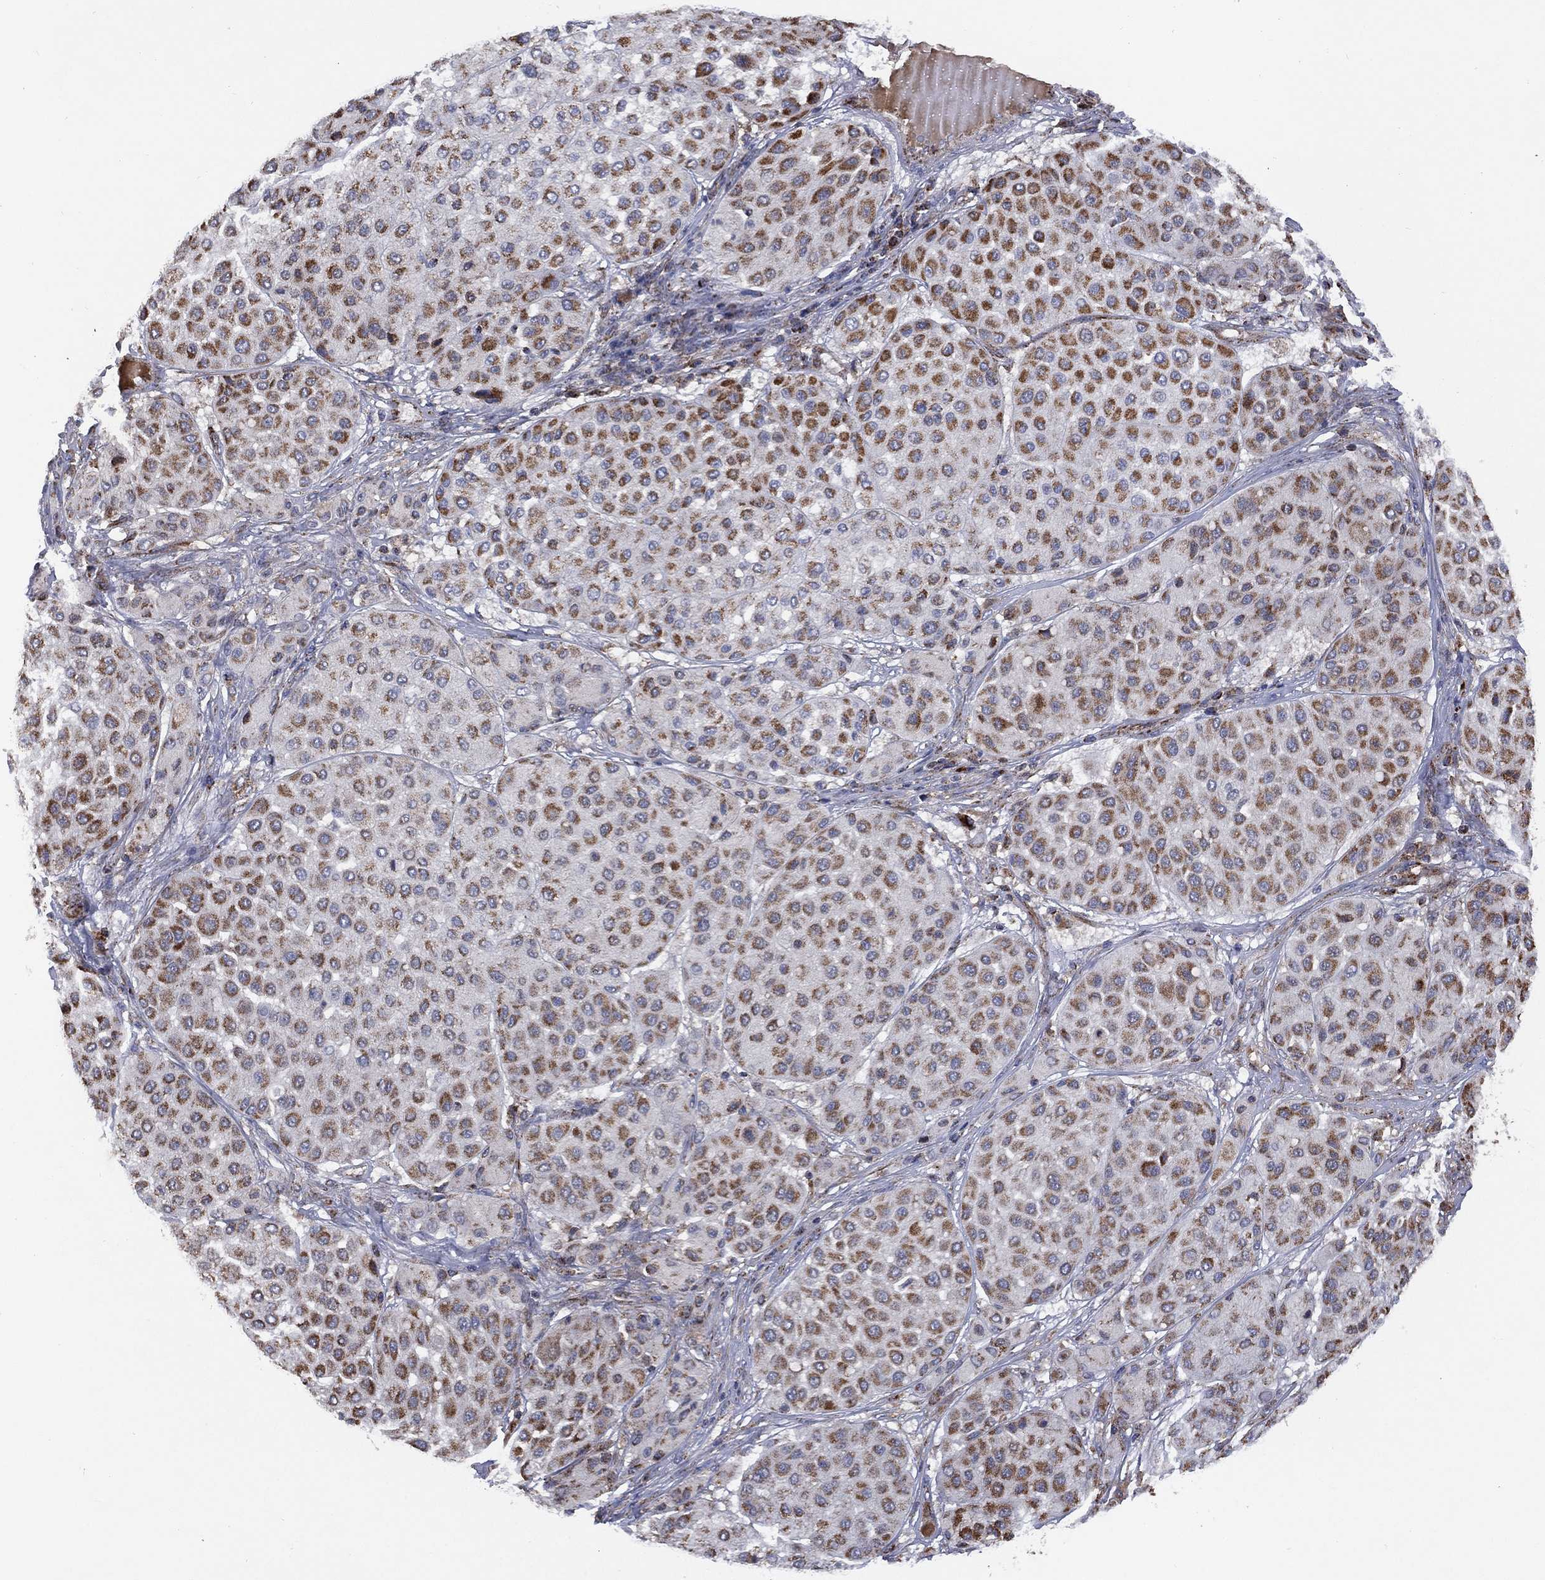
{"staining": {"intensity": "moderate", "quantity": ">75%", "location": "cytoplasmic/membranous"}, "tissue": "melanoma", "cell_type": "Tumor cells", "image_type": "cancer", "snomed": [{"axis": "morphology", "description": "Malignant melanoma, Metastatic site"}, {"axis": "topography", "description": "Smooth muscle"}], "caption": "The micrograph shows a brown stain indicating the presence of a protein in the cytoplasmic/membranous of tumor cells in melanoma.", "gene": "PPP2R5A", "patient": {"sex": "male", "age": 41}}